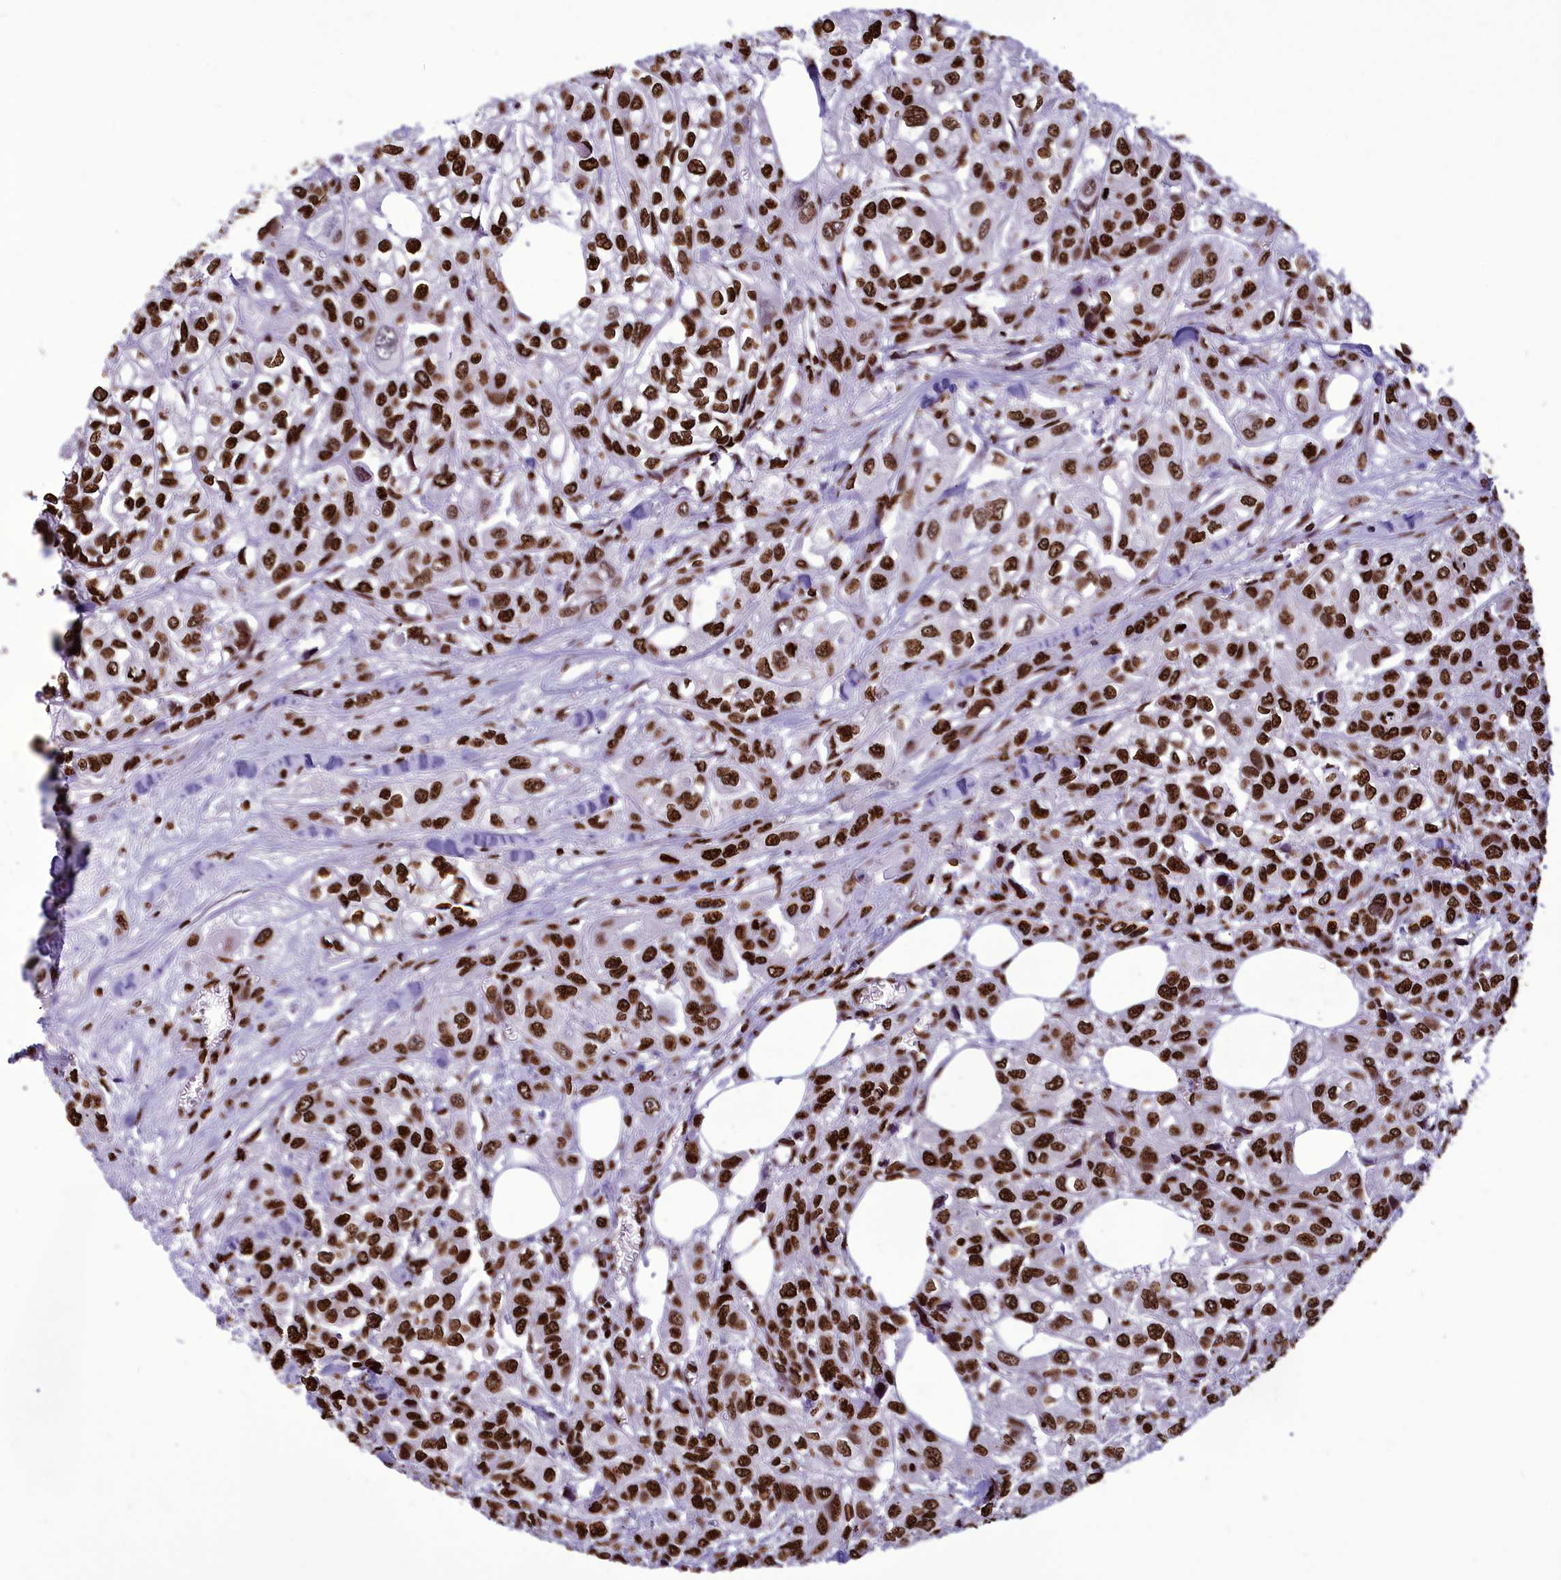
{"staining": {"intensity": "strong", "quantity": ">75%", "location": "nuclear"}, "tissue": "urothelial cancer", "cell_type": "Tumor cells", "image_type": "cancer", "snomed": [{"axis": "morphology", "description": "Urothelial carcinoma, High grade"}, {"axis": "topography", "description": "Urinary bladder"}], "caption": "Urothelial carcinoma (high-grade) tissue exhibits strong nuclear staining in about >75% of tumor cells, visualized by immunohistochemistry.", "gene": "AKAP17A", "patient": {"sex": "male", "age": 67}}